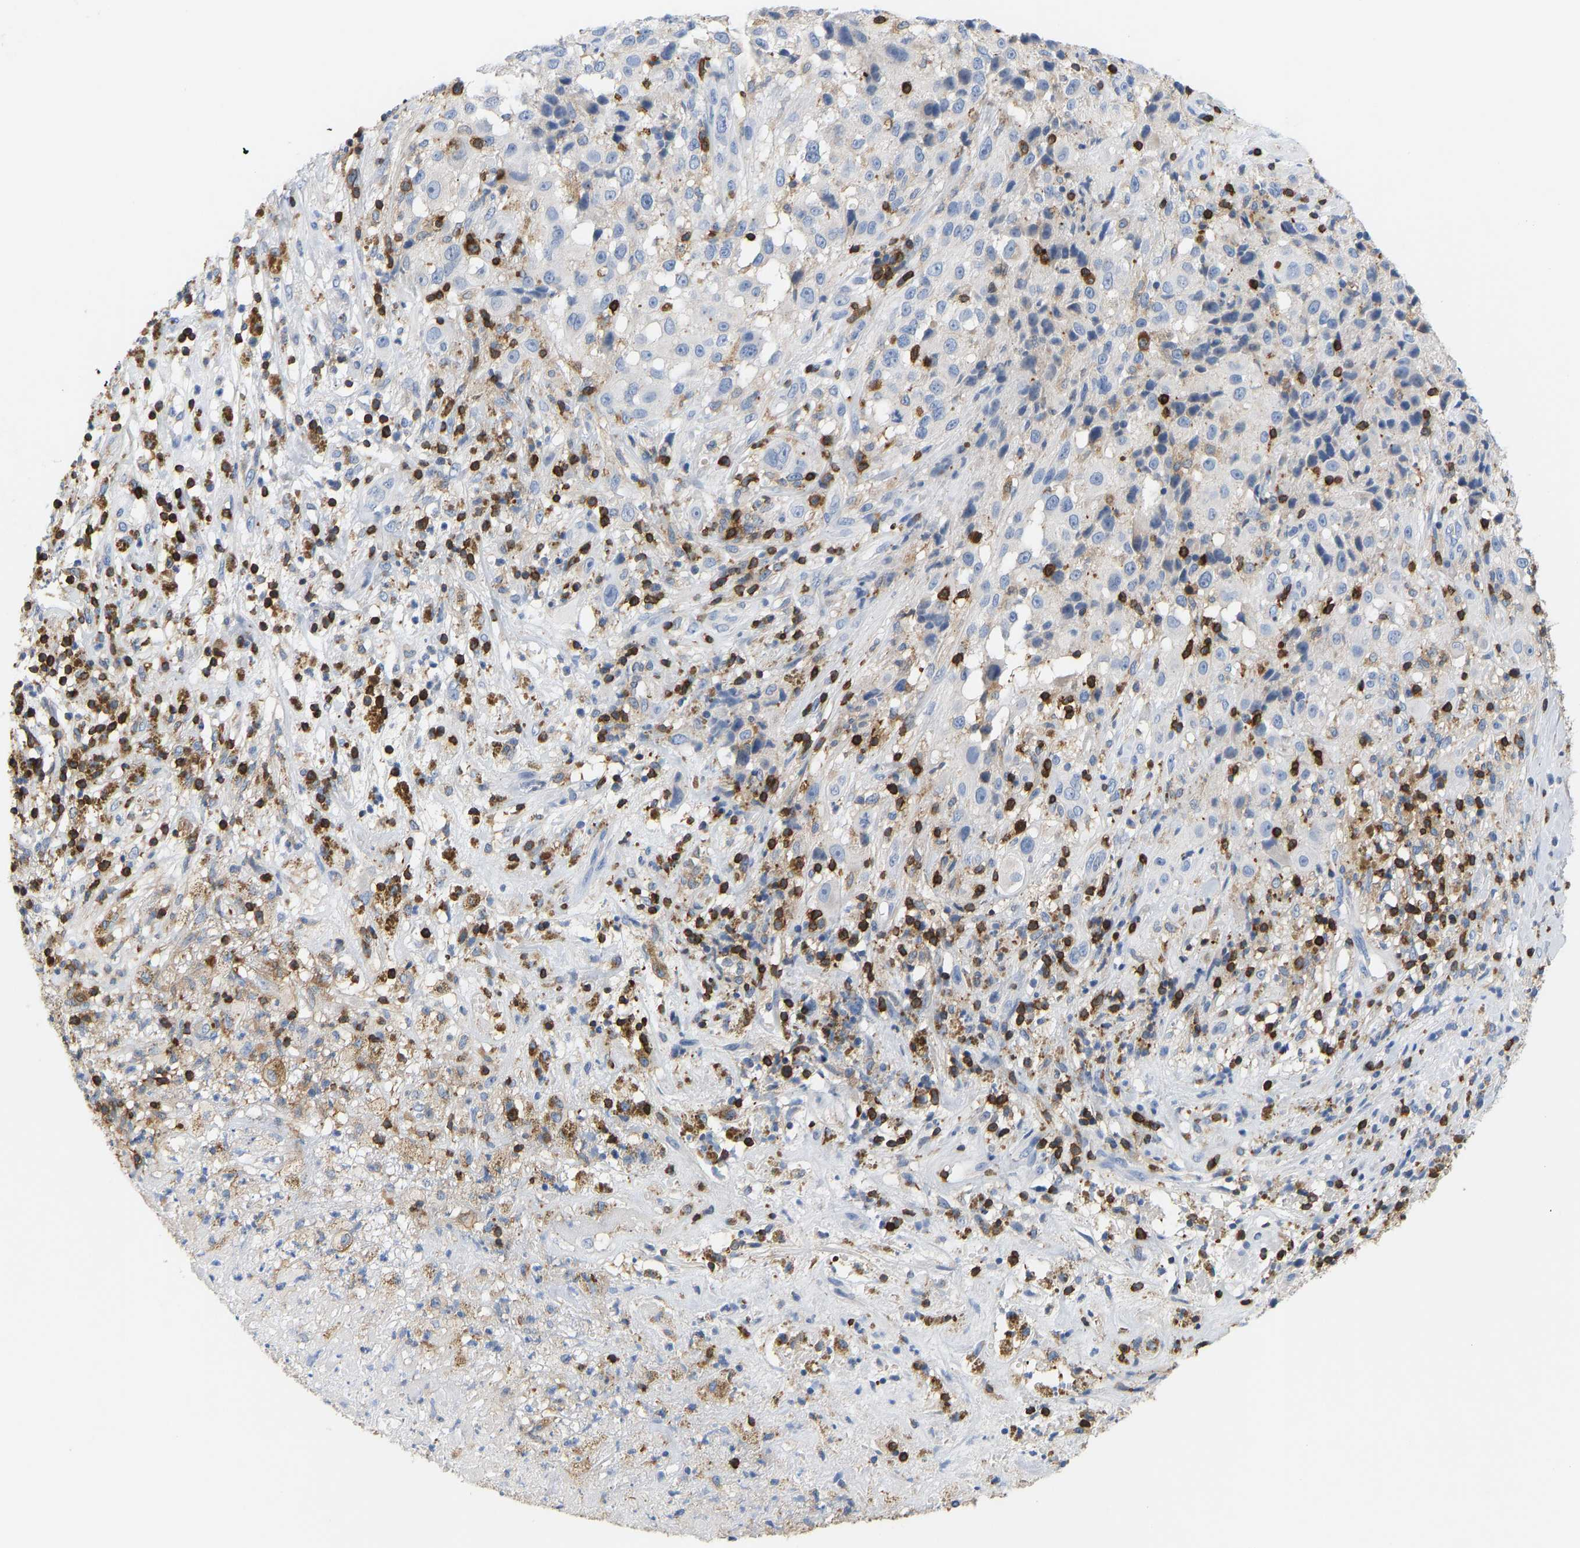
{"staining": {"intensity": "negative", "quantity": "none", "location": "none"}, "tissue": "melanoma", "cell_type": "Tumor cells", "image_type": "cancer", "snomed": [{"axis": "morphology", "description": "Necrosis, NOS"}, {"axis": "morphology", "description": "Malignant melanoma, NOS"}, {"axis": "topography", "description": "Skin"}], "caption": "Immunohistochemistry (IHC) micrograph of malignant melanoma stained for a protein (brown), which demonstrates no positivity in tumor cells.", "gene": "EVL", "patient": {"sex": "female", "age": 87}}